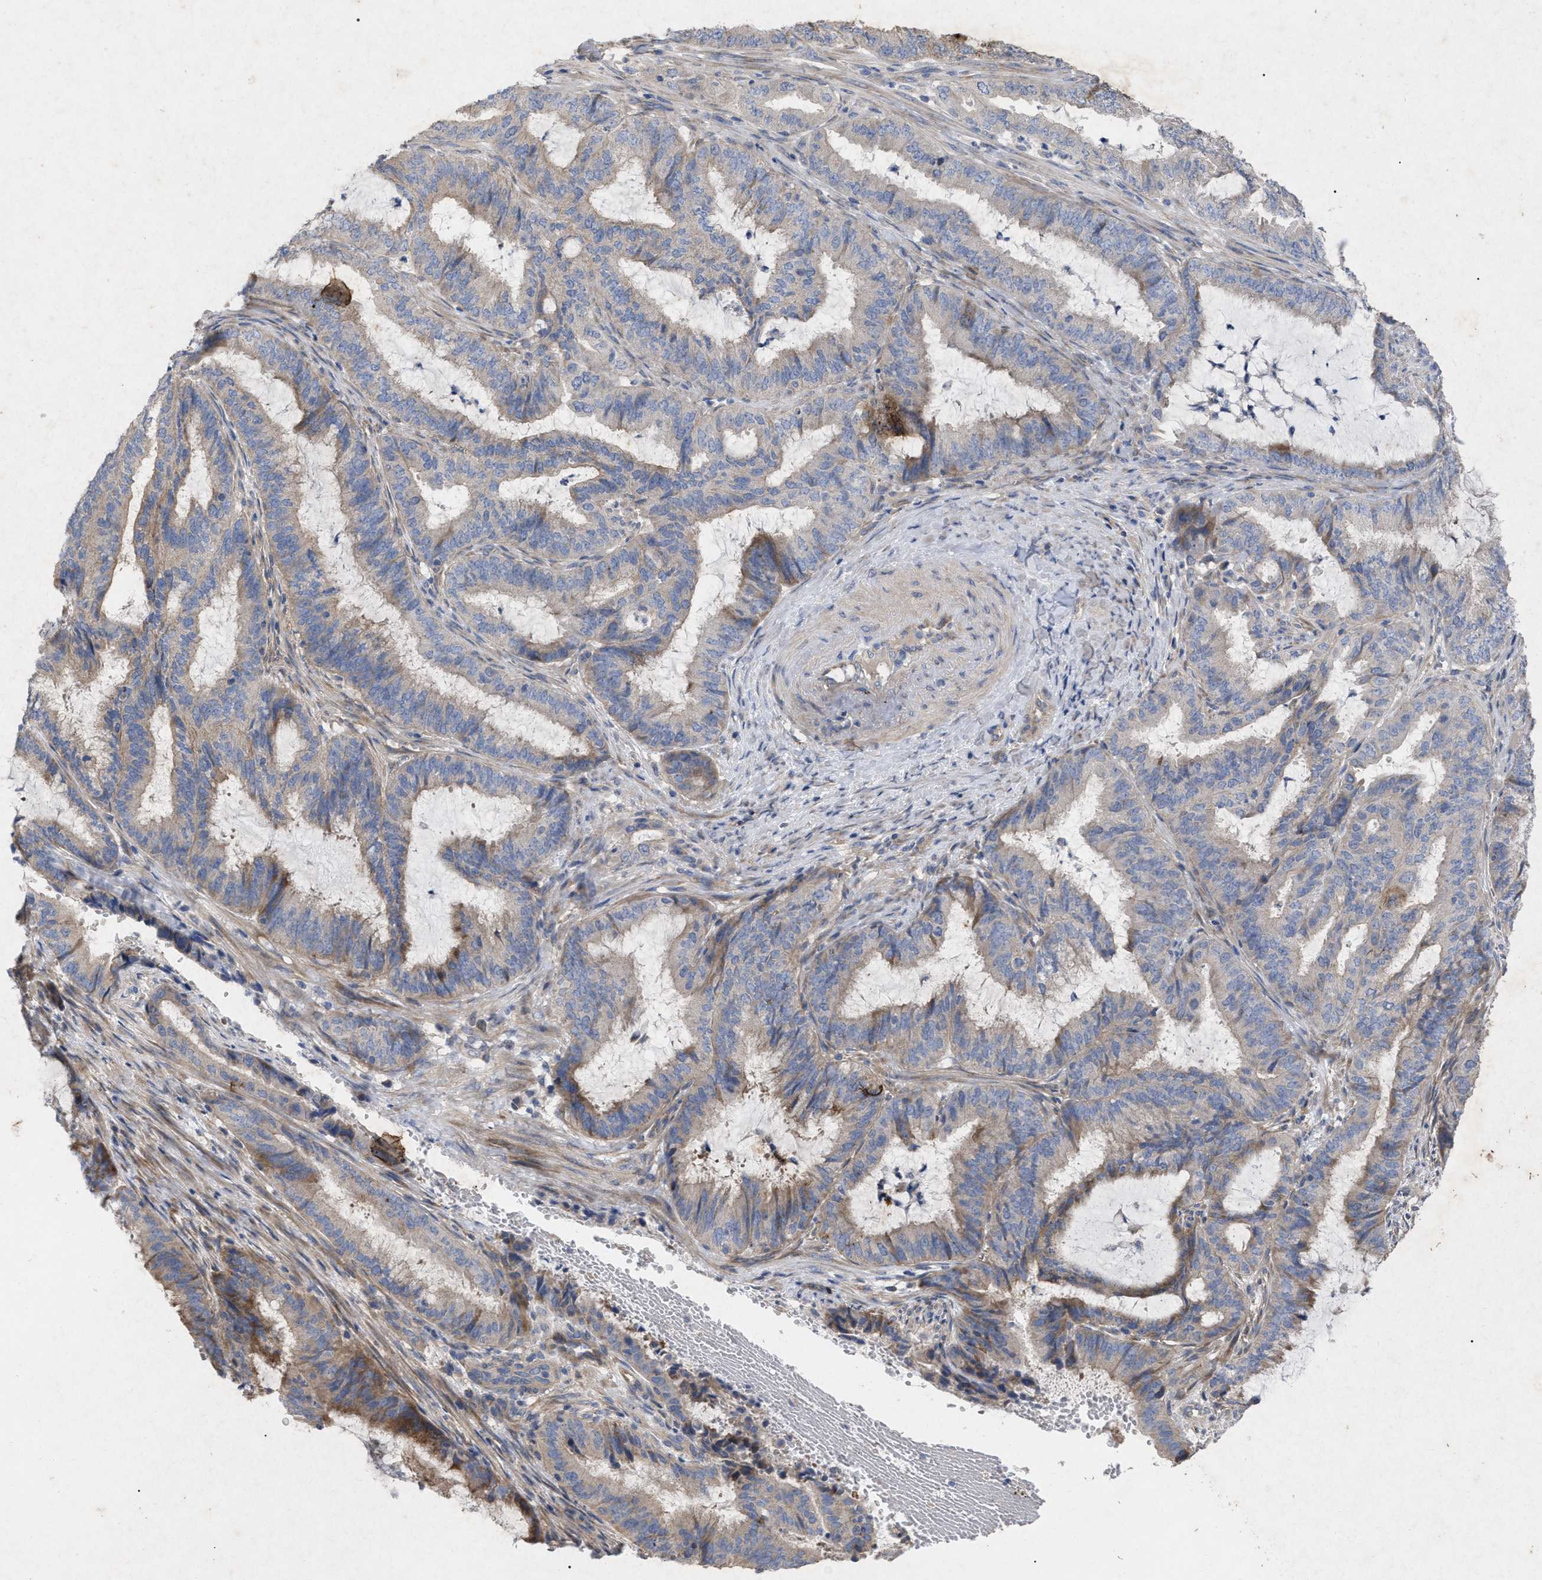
{"staining": {"intensity": "moderate", "quantity": ">75%", "location": "cytoplasmic/membranous"}, "tissue": "endometrial cancer", "cell_type": "Tumor cells", "image_type": "cancer", "snomed": [{"axis": "morphology", "description": "Adenocarcinoma, NOS"}, {"axis": "topography", "description": "Endometrium"}], "caption": "IHC photomicrograph of neoplastic tissue: human adenocarcinoma (endometrial) stained using immunohistochemistry shows medium levels of moderate protein expression localized specifically in the cytoplasmic/membranous of tumor cells, appearing as a cytoplasmic/membranous brown color.", "gene": "VIP", "patient": {"sex": "female", "age": 51}}